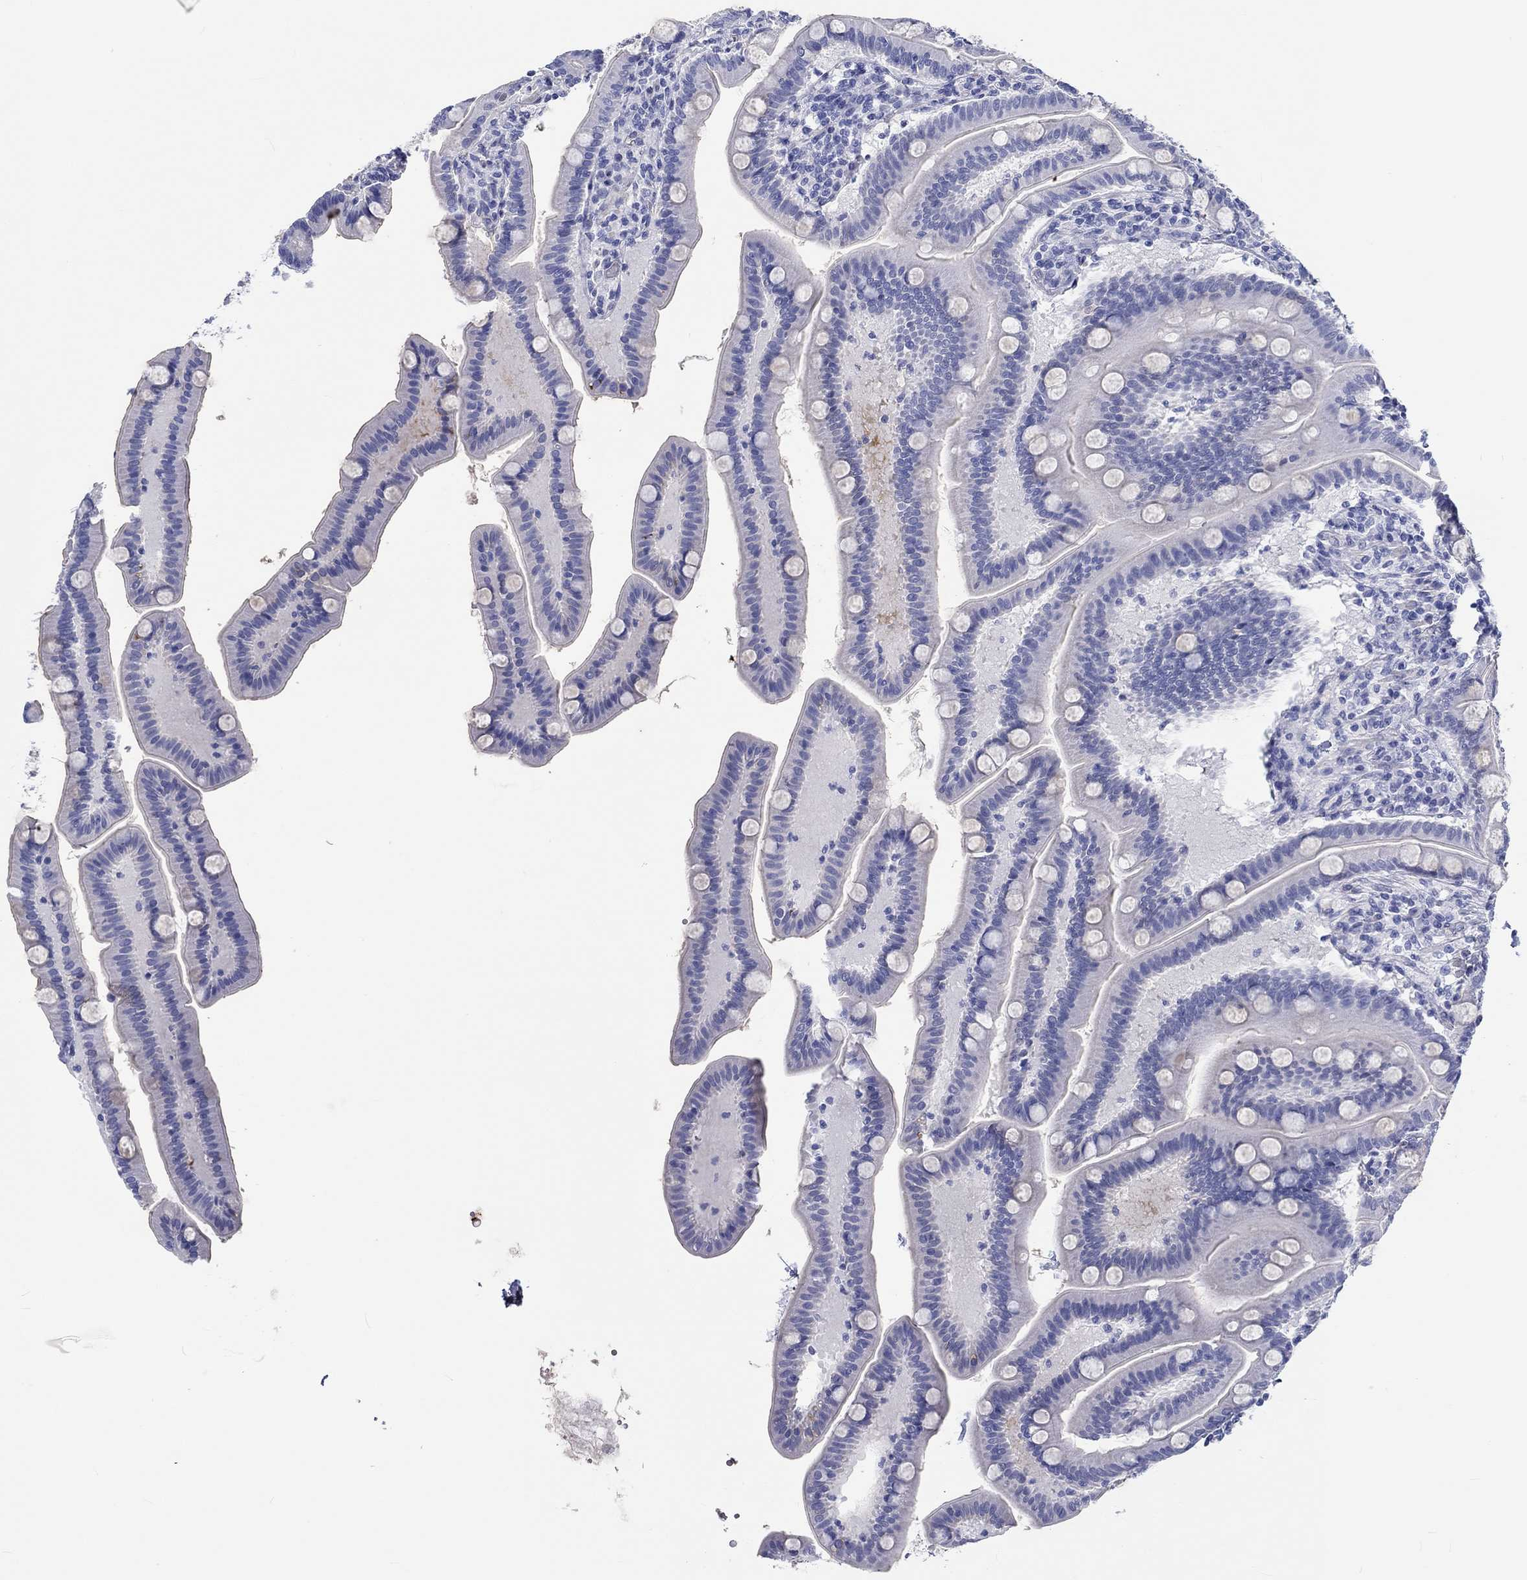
{"staining": {"intensity": "negative", "quantity": "none", "location": "none"}, "tissue": "small intestine", "cell_type": "Glandular cells", "image_type": "normal", "snomed": [{"axis": "morphology", "description": "Normal tissue, NOS"}, {"axis": "topography", "description": "Small intestine"}], "caption": "High power microscopy photomicrograph of an immunohistochemistry (IHC) photomicrograph of normal small intestine, revealing no significant staining in glandular cells.", "gene": "CDY1B", "patient": {"sex": "male", "age": 66}}